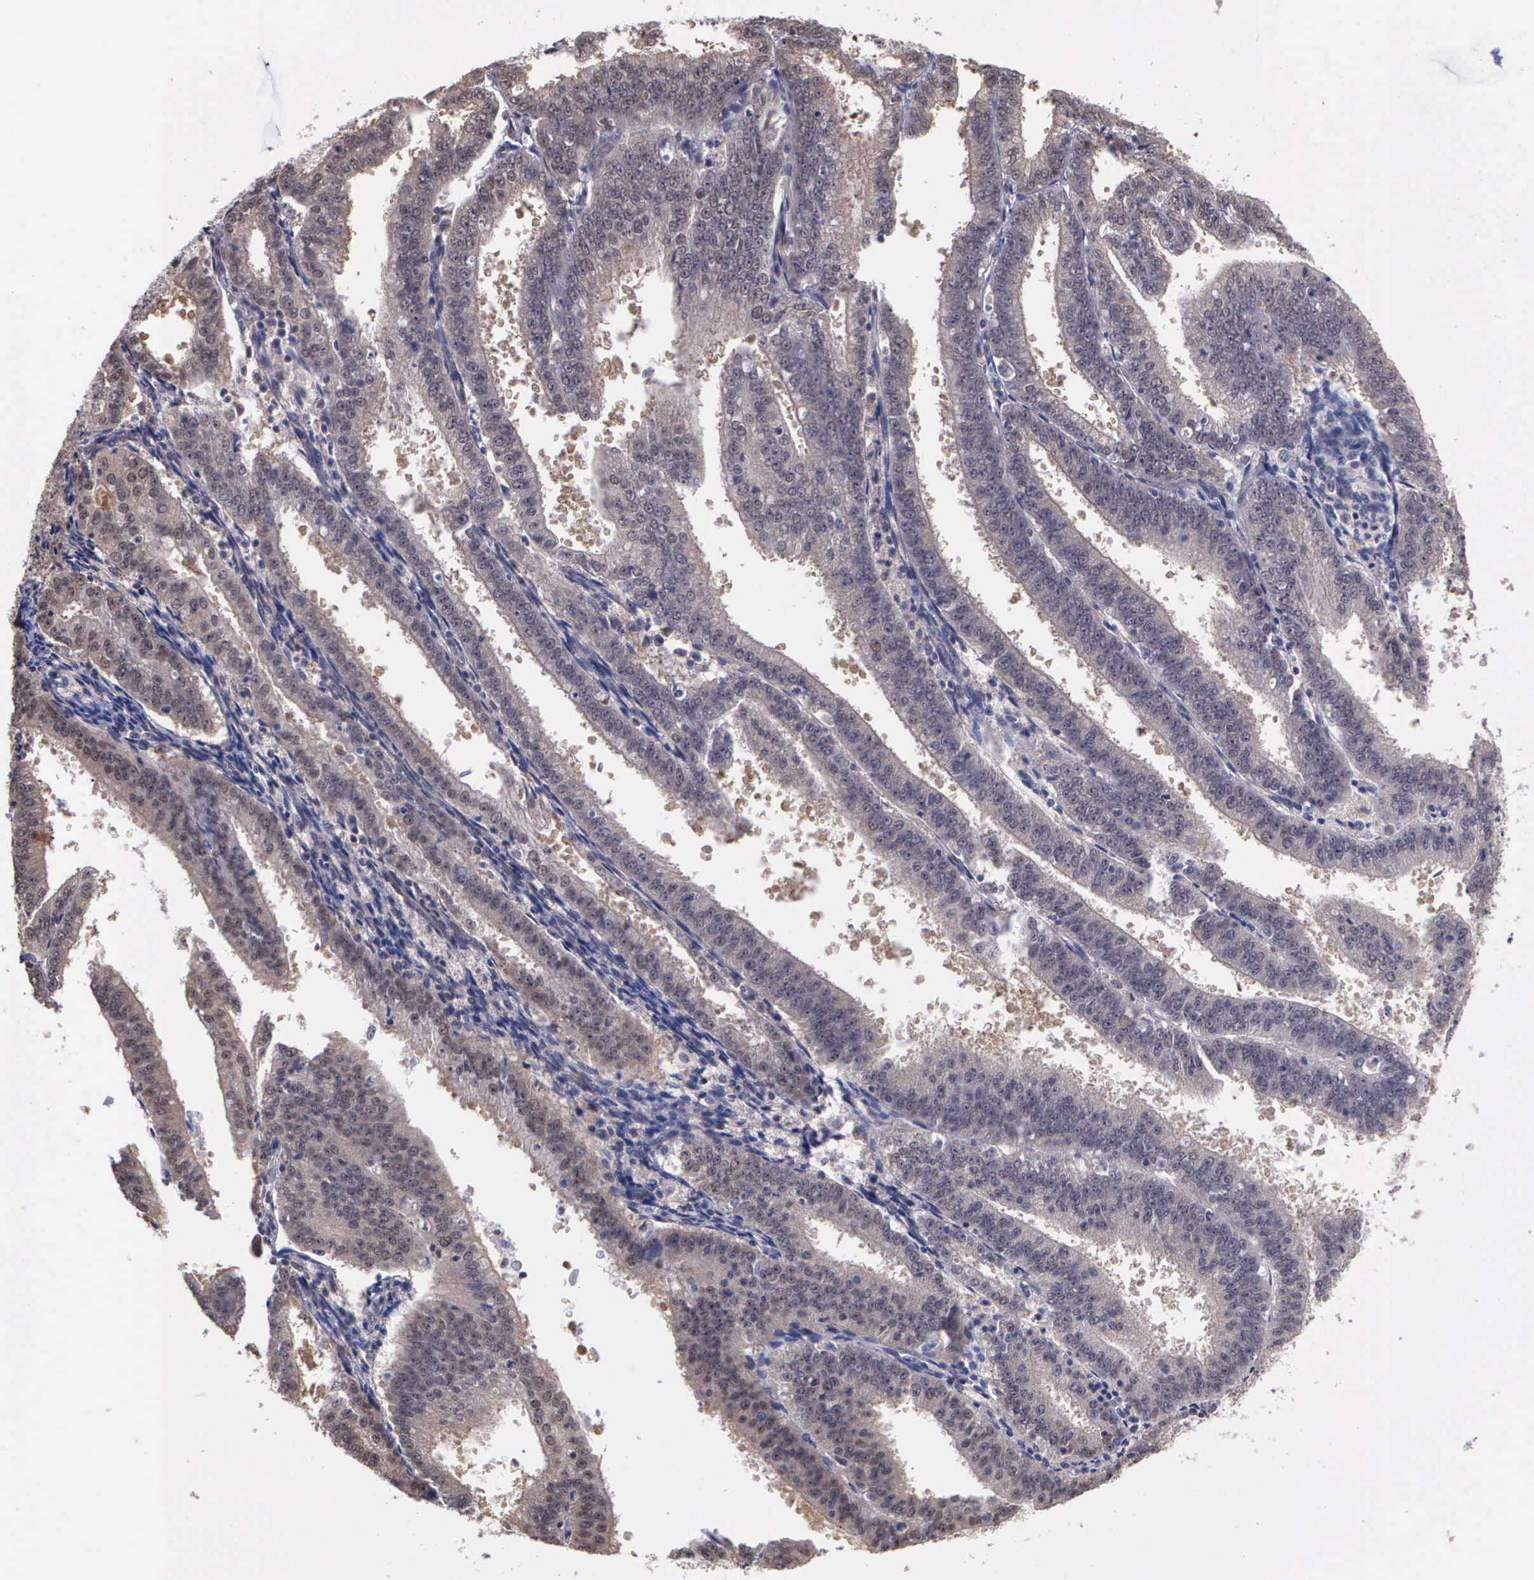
{"staining": {"intensity": "weak", "quantity": ">75%", "location": "cytoplasmic/membranous"}, "tissue": "endometrial cancer", "cell_type": "Tumor cells", "image_type": "cancer", "snomed": [{"axis": "morphology", "description": "Adenocarcinoma, NOS"}, {"axis": "topography", "description": "Endometrium"}], "caption": "The image reveals staining of adenocarcinoma (endometrial), revealing weak cytoplasmic/membranous protein staining (brown color) within tumor cells.", "gene": "PSMC1", "patient": {"sex": "female", "age": 66}}